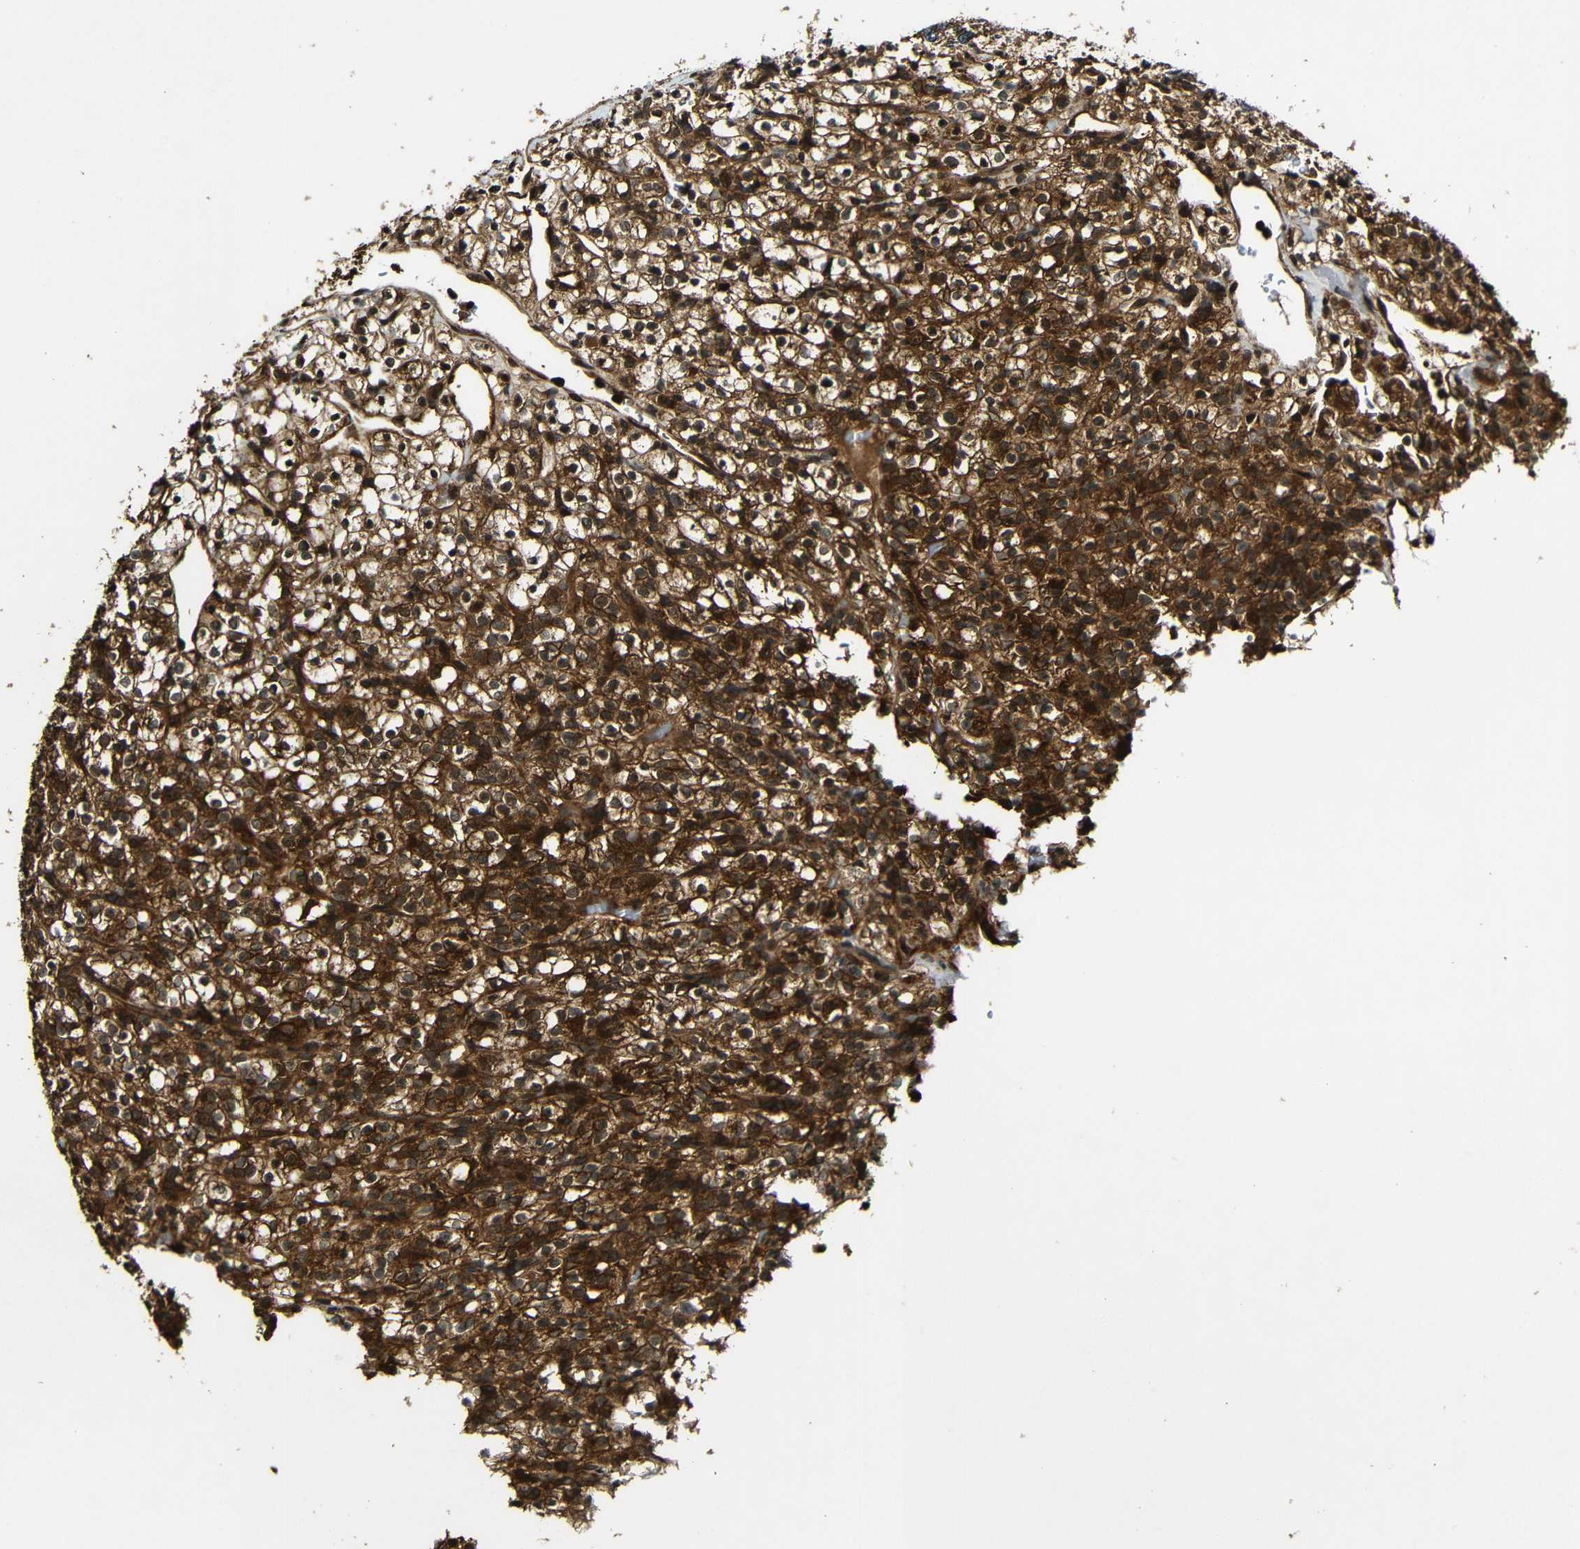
{"staining": {"intensity": "strong", "quantity": ">75%", "location": "cytoplasmic/membranous"}, "tissue": "renal cancer", "cell_type": "Tumor cells", "image_type": "cancer", "snomed": [{"axis": "morphology", "description": "Normal tissue, NOS"}, {"axis": "morphology", "description": "Adenocarcinoma, NOS"}, {"axis": "topography", "description": "Kidney"}], "caption": "Brown immunohistochemical staining in human renal cancer (adenocarcinoma) reveals strong cytoplasmic/membranous expression in approximately >75% of tumor cells.", "gene": "CASP8", "patient": {"sex": "female", "age": 72}}